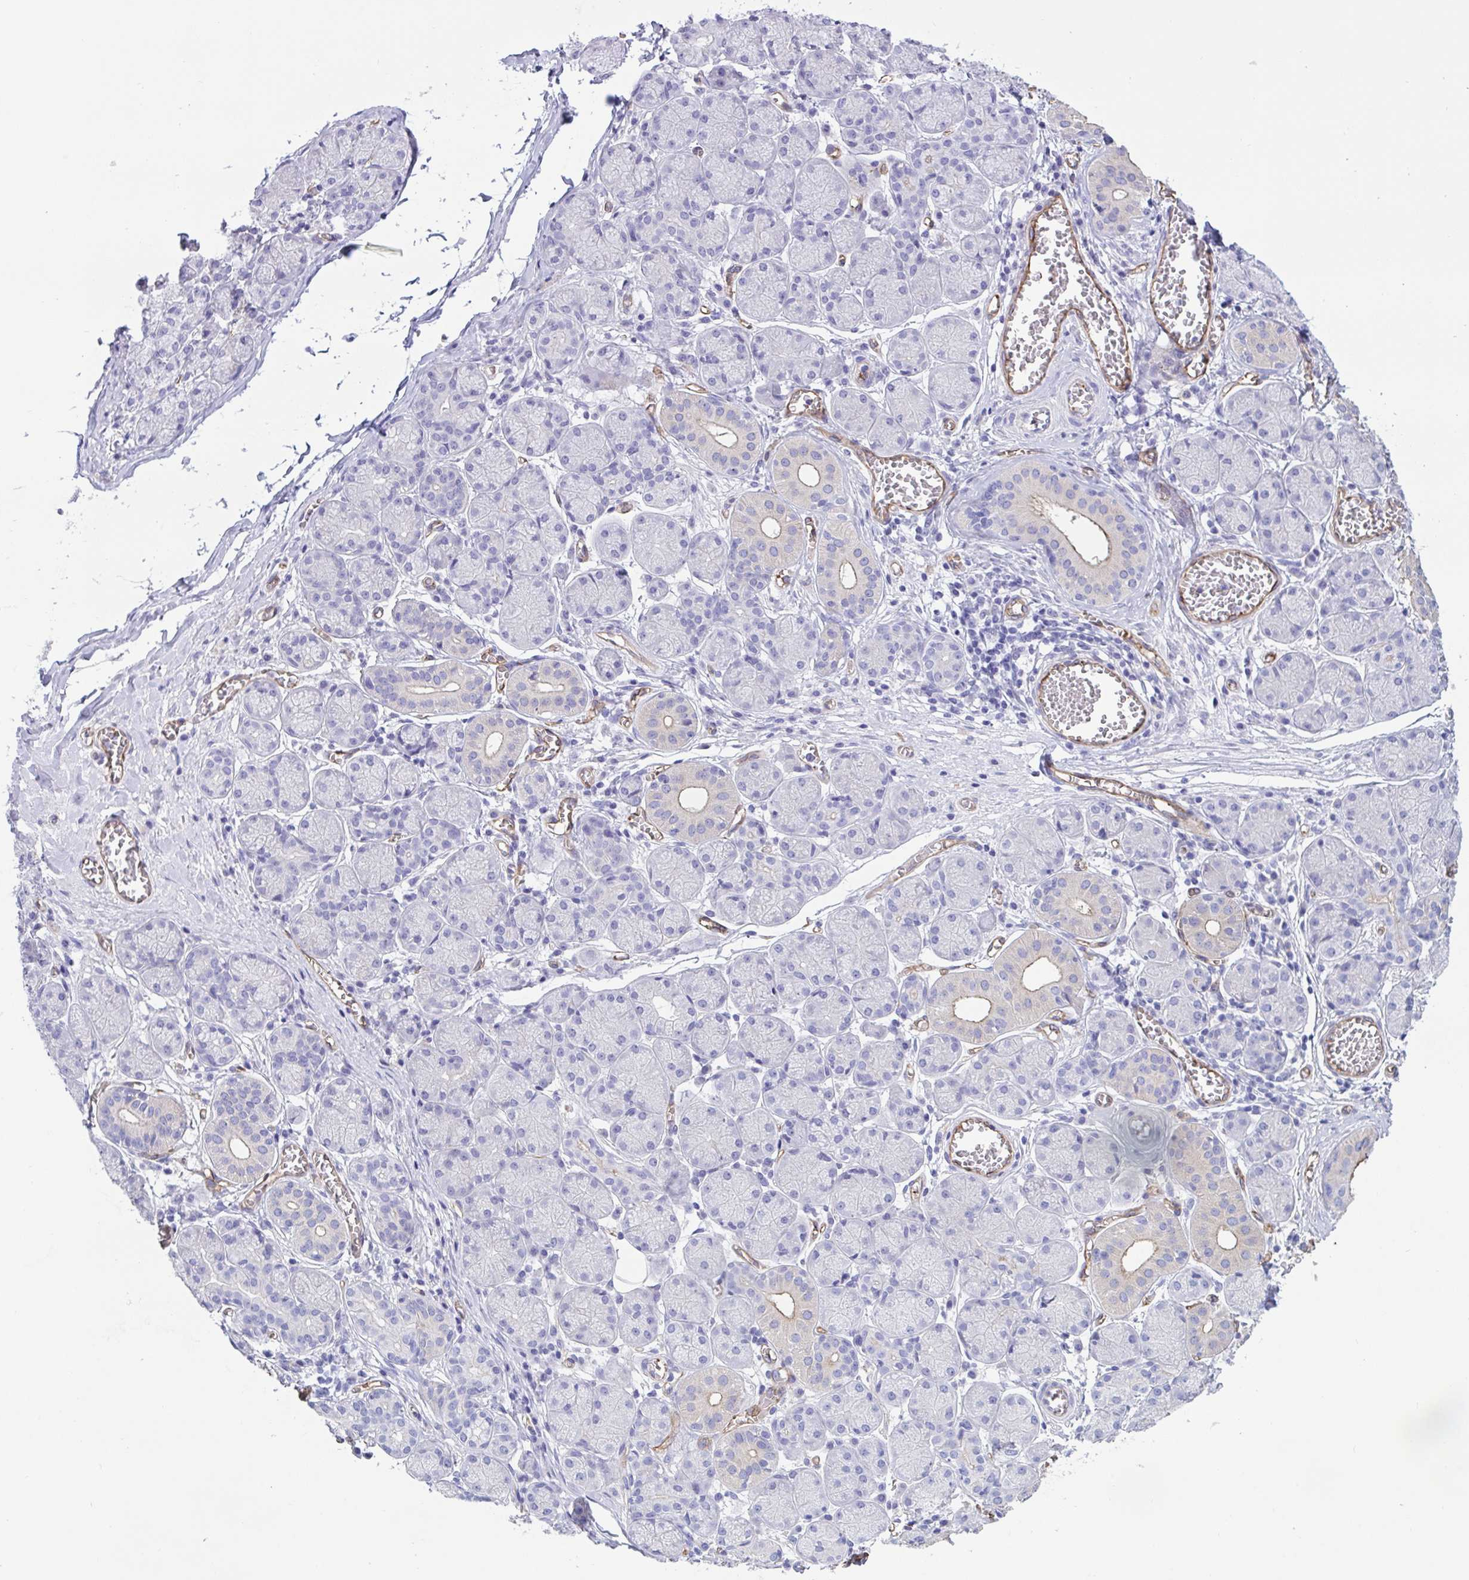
{"staining": {"intensity": "negative", "quantity": "none", "location": "none"}, "tissue": "salivary gland", "cell_type": "Glandular cells", "image_type": "normal", "snomed": [{"axis": "morphology", "description": "Normal tissue, NOS"}, {"axis": "topography", "description": "Salivary gland"}], "caption": "This is an immunohistochemistry histopathology image of benign salivary gland. There is no staining in glandular cells.", "gene": "RPL22L1", "patient": {"sex": "female", "age": 24}}